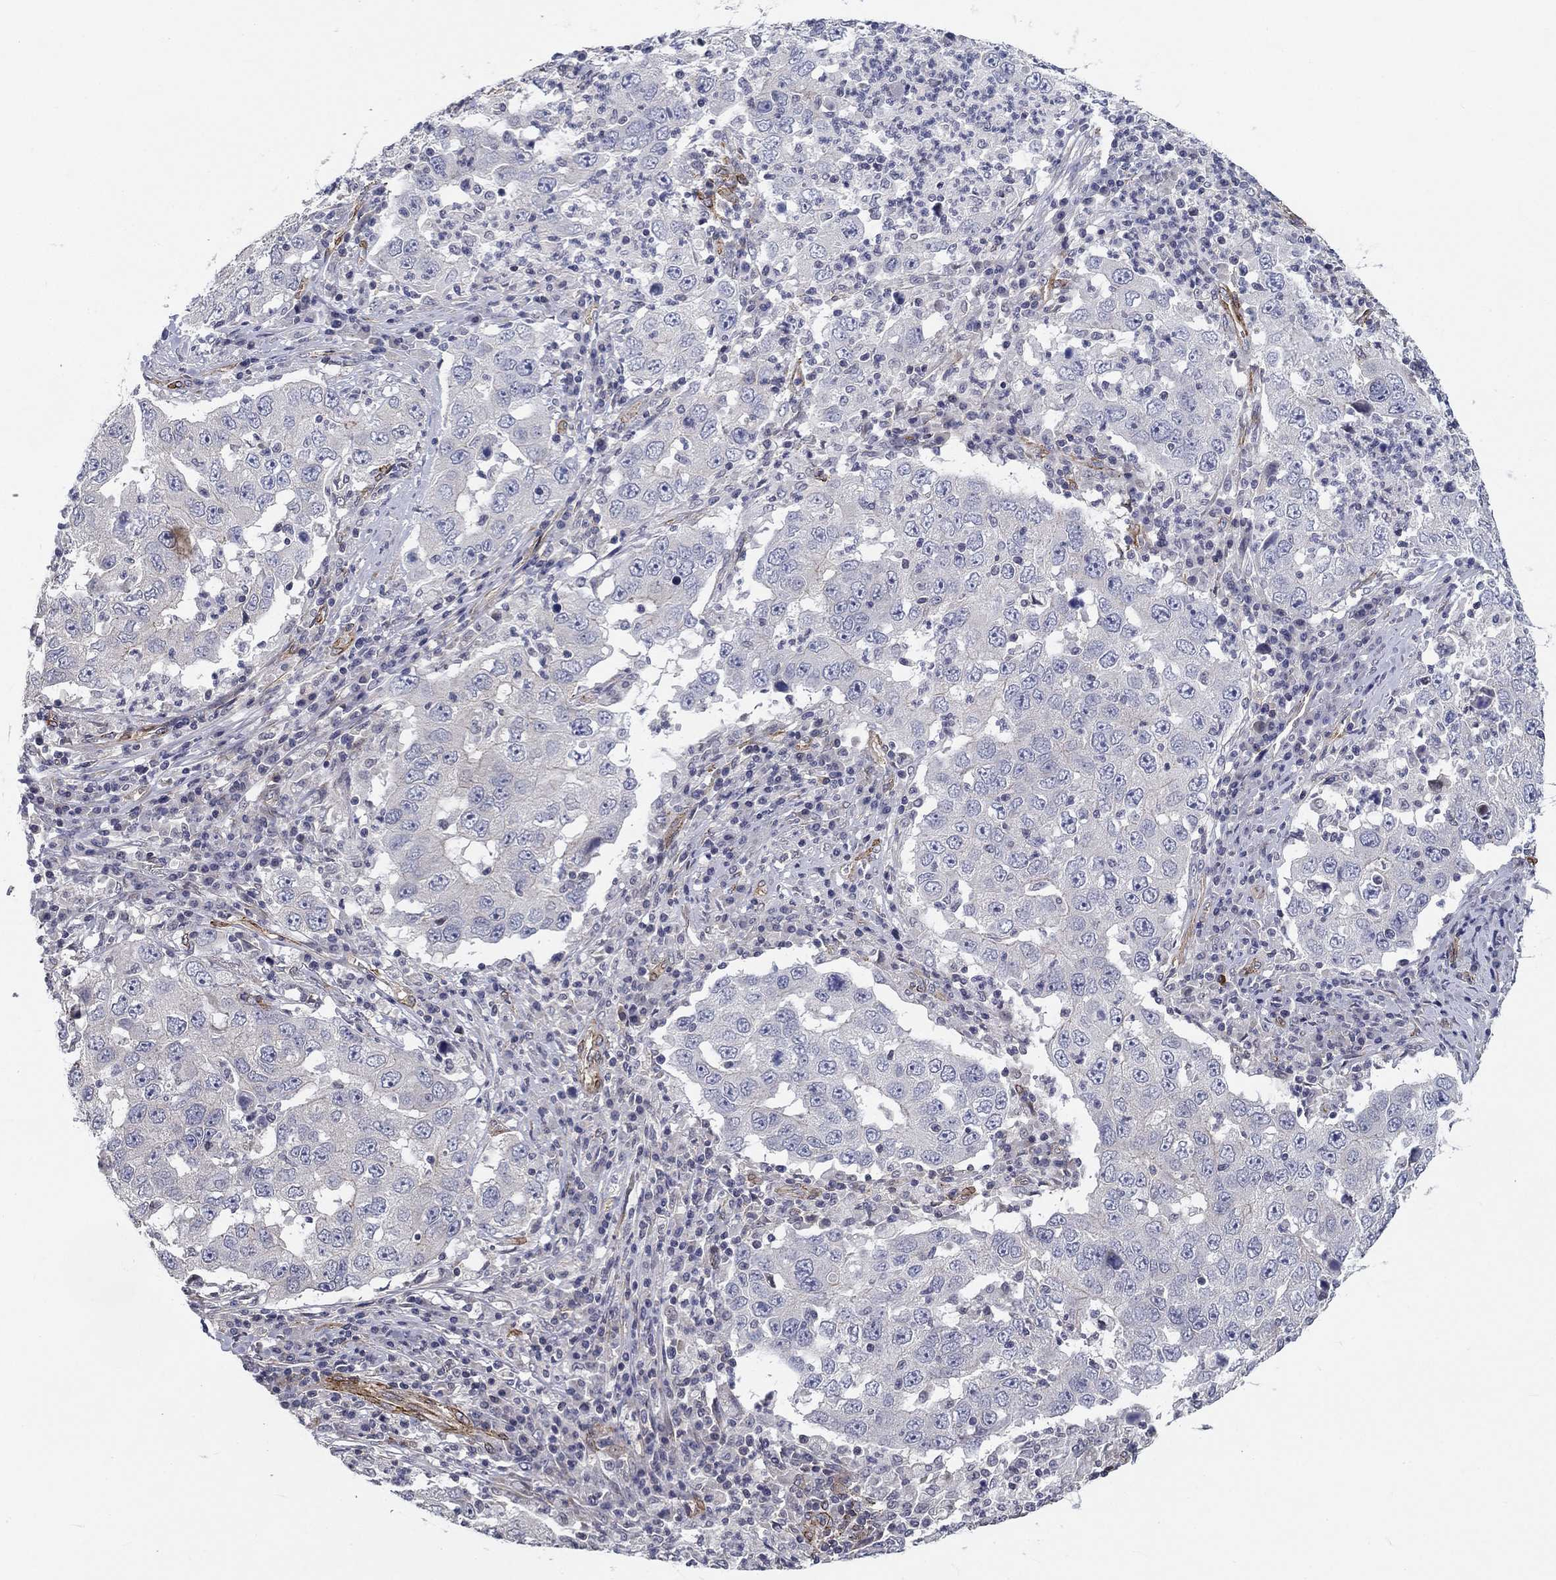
{"staining": {"intensity": "negative", "quantity": "none", "location": "none"}, "tissue": "lung cancer", "cell_type": "Tumor cells", "image_type": "cancer", "snomed": [{"axis": "morphology", "description": "Adenocarcinoma, NOS"}, {"axis": "topography", "description": "Lung"}], "caption": "An immunohistochemistry (IHC) photomicrograph of lung cancer (adenocarcinoma) is shown. There is no staining in tumor cells of lung cancer (adenocarcinoma).", "gene": "SYNC", "patient": {"sex": "male", "age": 73}}